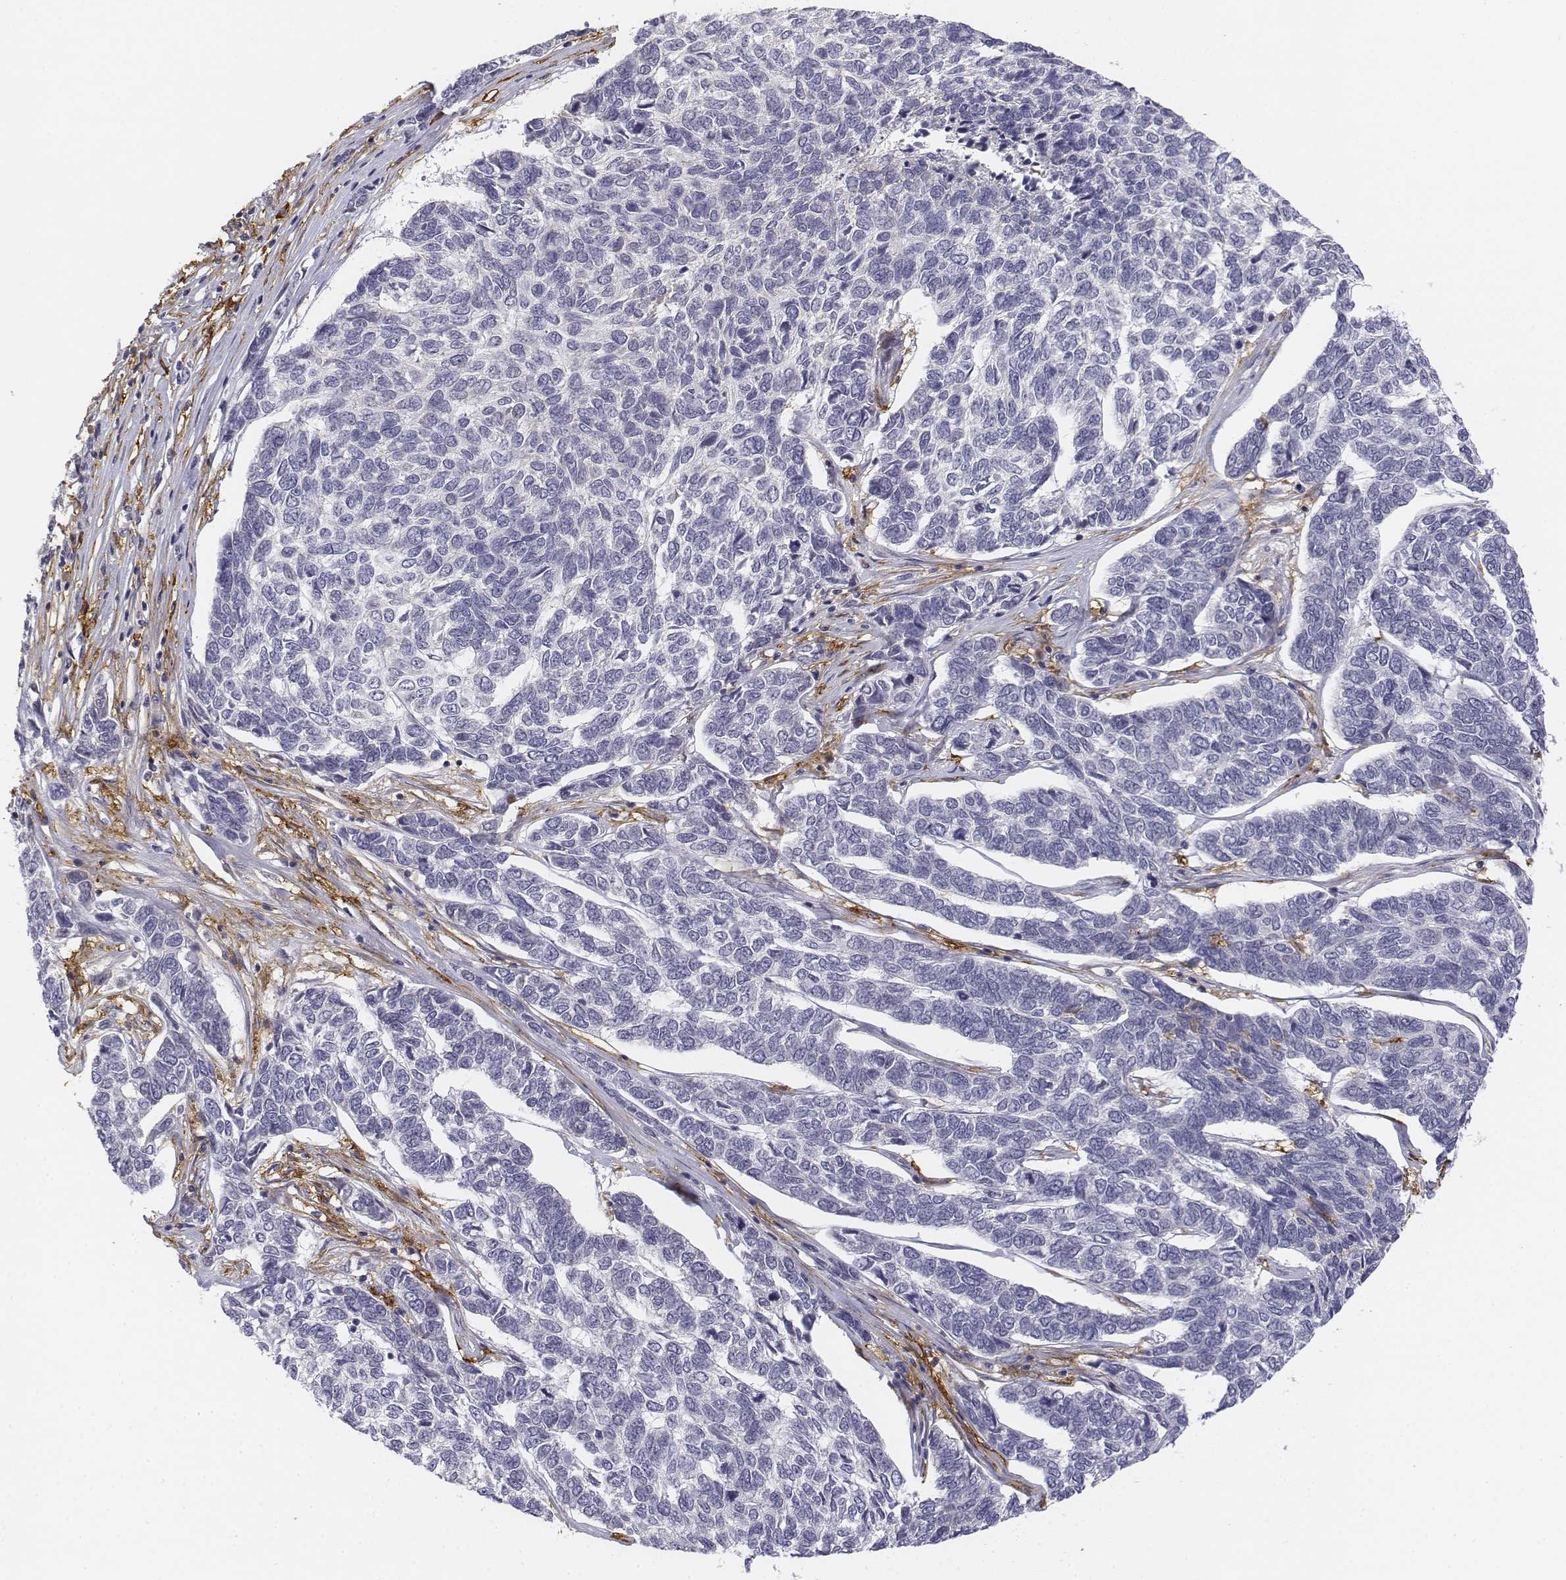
{"staining": {"intensity": "negative", "quantity": "none", "location": "none"}, "tissue": "skin cancer", "cell_type": "Tumor cells", "image_type": "cancer", "snomed": [{"axis": "morphology", "description": "Basal cell carcinoma"}, {"axis": "topography", "description": "Skin"}], "caption": "DAB (3,3'-diaminobenzidine) immunohistochemical staining of skin cancer (basal cell carcinoma) shows no significant staining in tumor cells.", "gene": "CD14", "patient": {"sex": "female", "age": 65}}